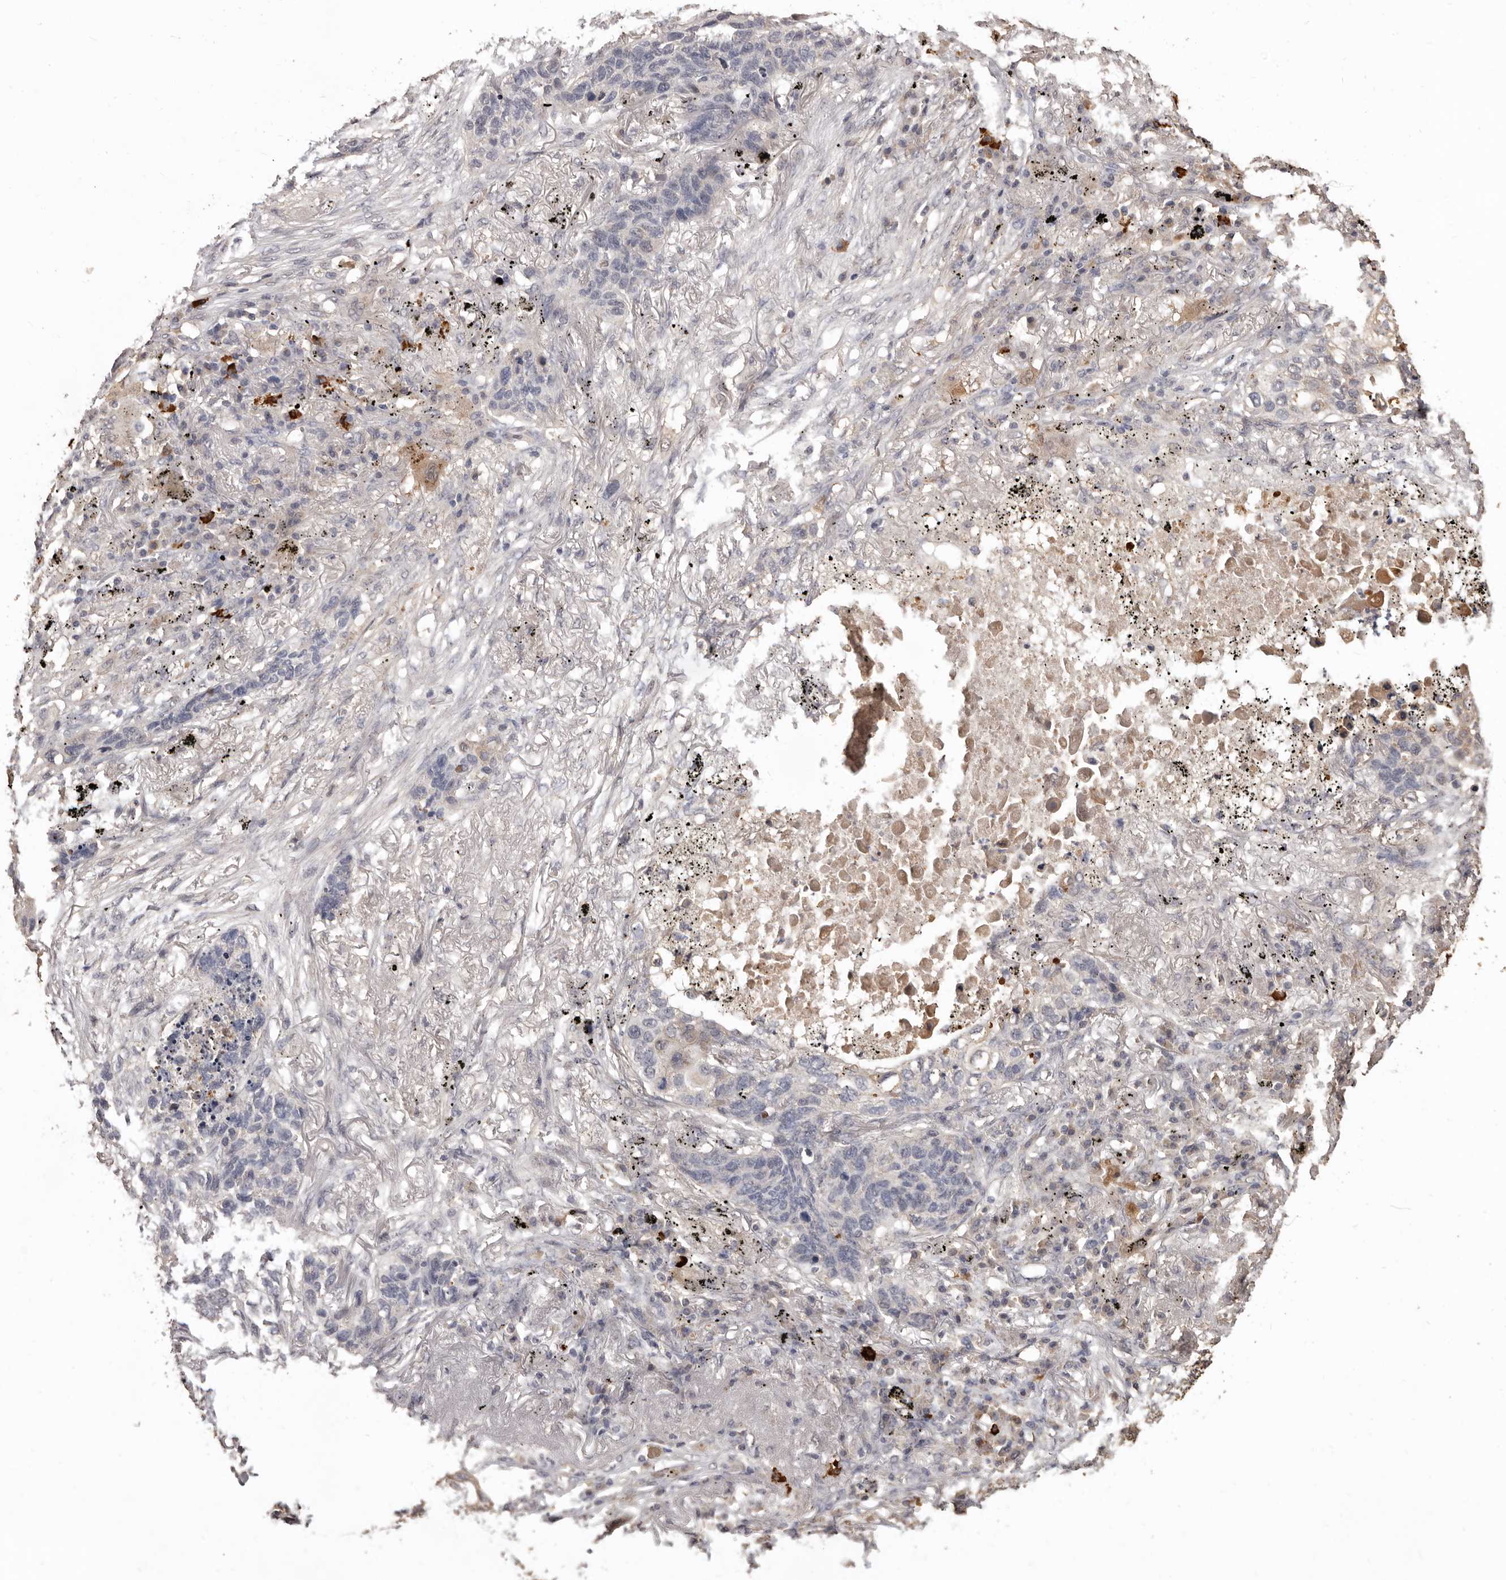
{"staining": {"intensity": "negative", "quantity": "none", "location": "none"}, "tissue": "lung cancer", "cell_type": "Tumor cells", "image_type": "cancer", "snomed": [{"axis": "morphology", "description": "Squamous cell carcinoma, NOS"}, {"axis": "topography", "description": "Lung"}], "caption": "Lung cancer (squamous cell carcinoma) stained for a protein using immunohistochemistry reveals no expression tumor cells.", "gene": "INAVA", "patient": {"sex": "female", "age": 63}}